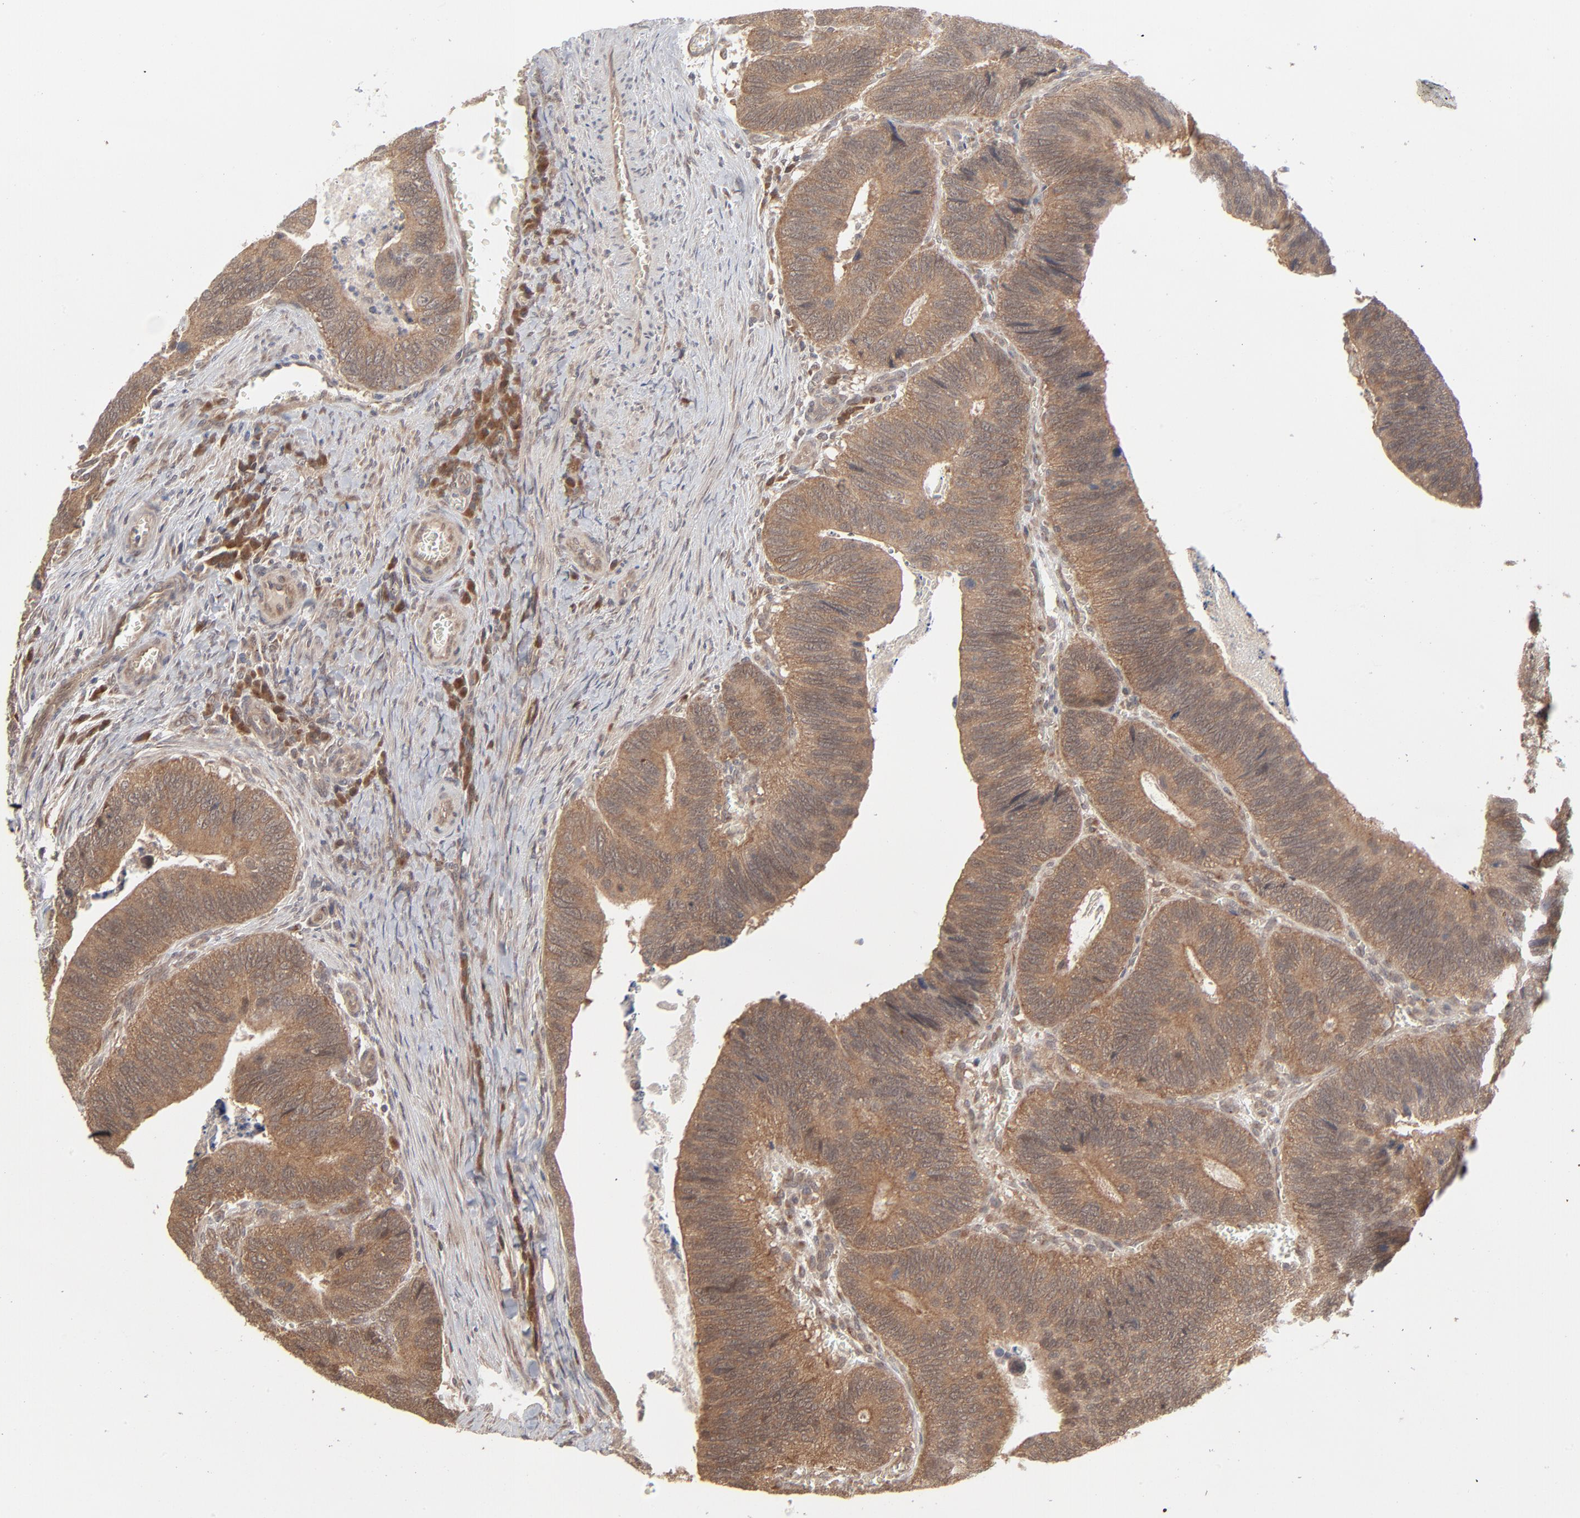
{"staining": {"intensity": "moderate", "quantity": ">75%", "location": "cytoplasmic/membranous"}, "tissue": "colorectal cancer", "cell_type": "Tumor cells", "image_type": "cancer", "snomed": [{"axis": "morphology", "description": "Adenocarcinoma, NOS"}, {"axis": "topography", "description": "Colon"}], "caption": "Protein staining of colorectal cancer tissue exhibits moderate cytoplasmic/membranous positivity in approximately >75% of tumor cells.", "gene": "SCFD1", "patient": {"sex": "male", "age": 72}}